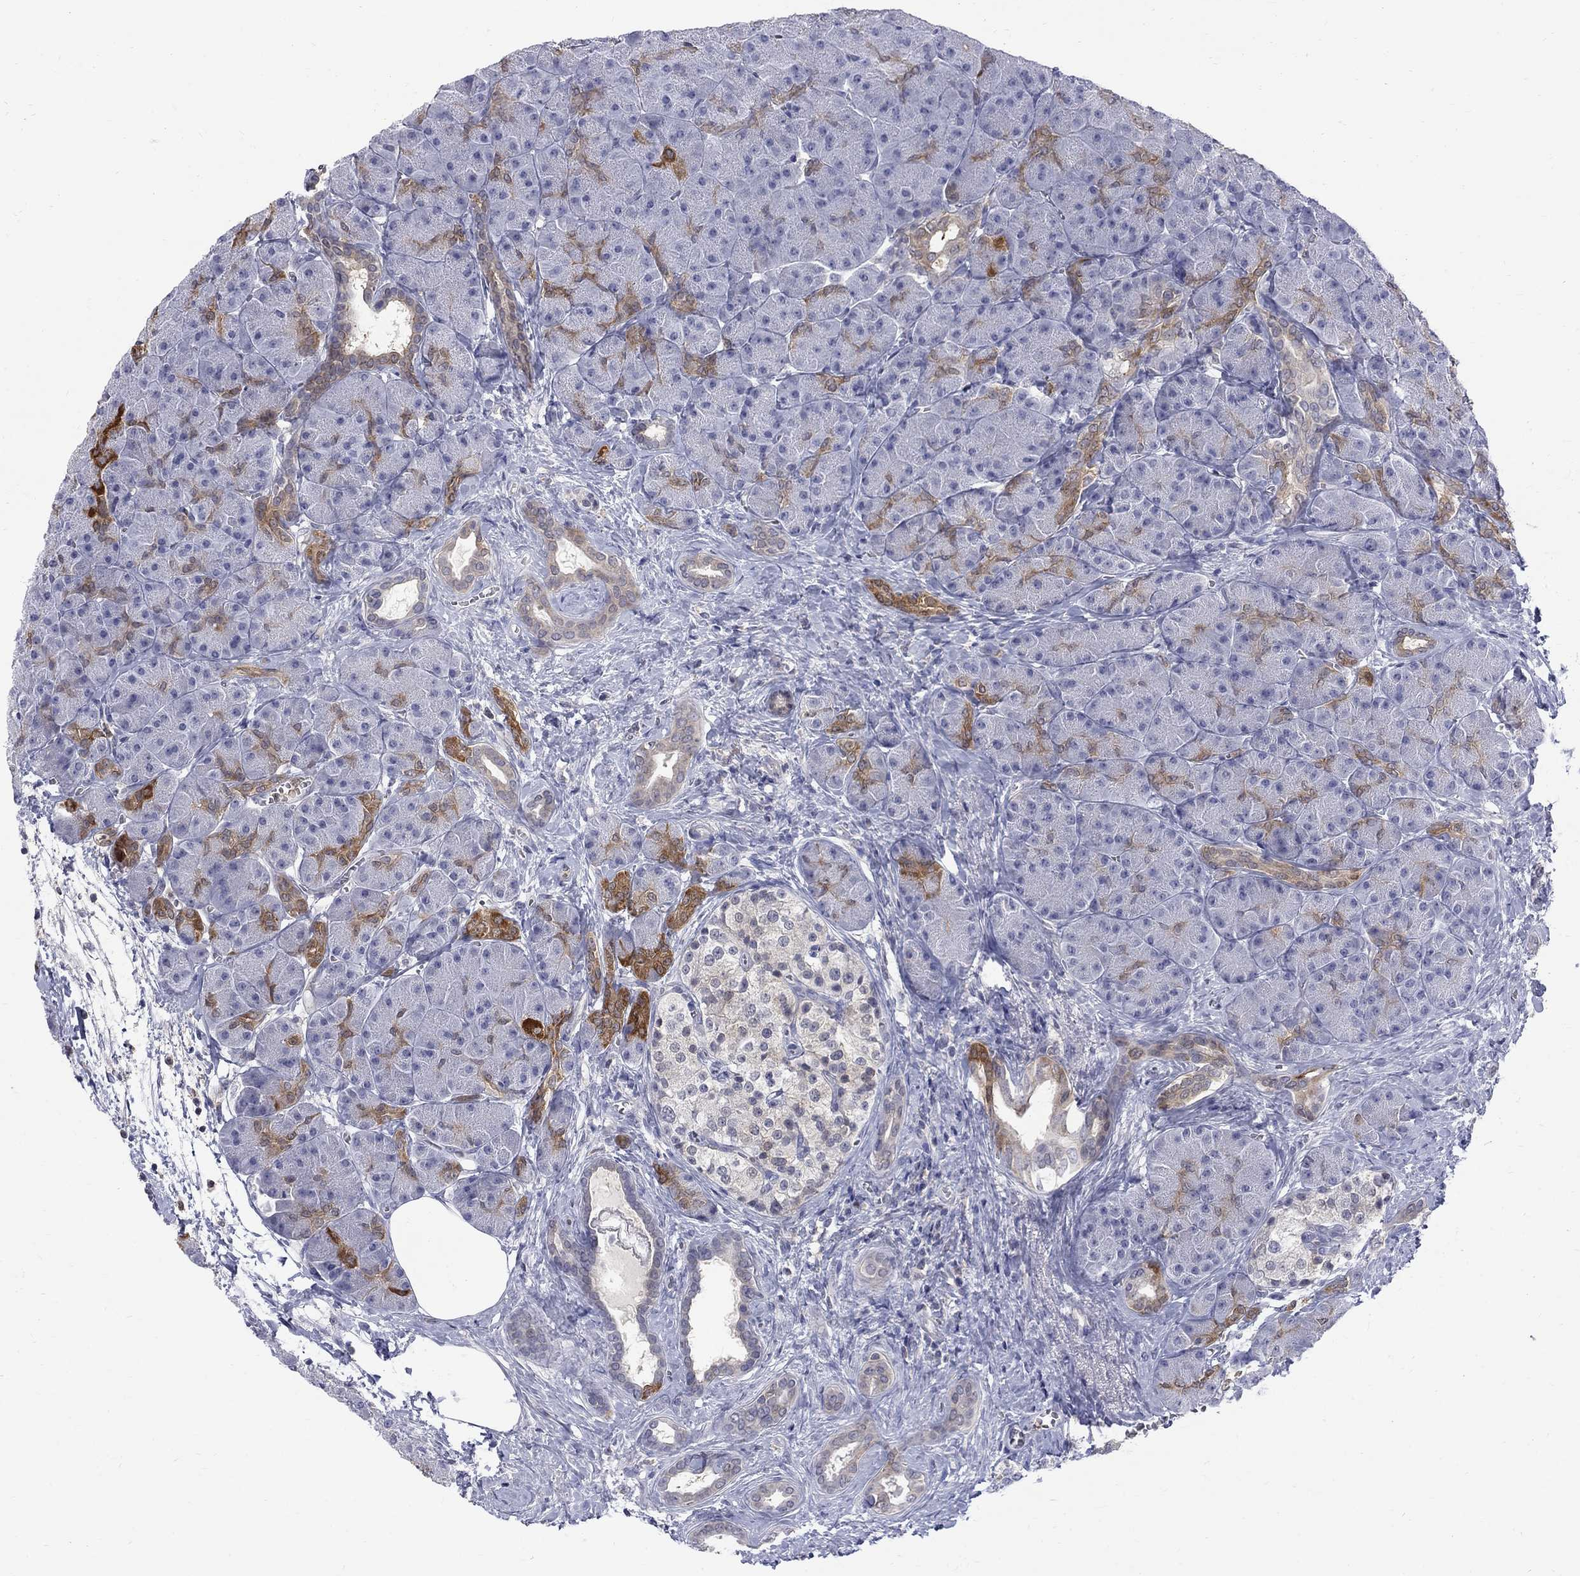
{"staining": {"intensity": "moderate", "quantity": "<25%", "location": "cytoplasmic/membranous"}, "tissue": "pancreas", "cell_type": "Exocrine glandular cells", "image_type": "normal", "snomed": [{"axis": "morphology", "description": "Normal tissue, NOS"}, {"axis": "topography", "description": "Pancreas"}], "caption": "Exocrine glandular cells demonstrate moderate cytoplasmic/membranous positivity in about <25% of cells in unremarkable pancreas. (IHC, brightfield microscopy, high magnification).", "gene": "HKDC1", "patient": {"sex": "male", "age": 61}}